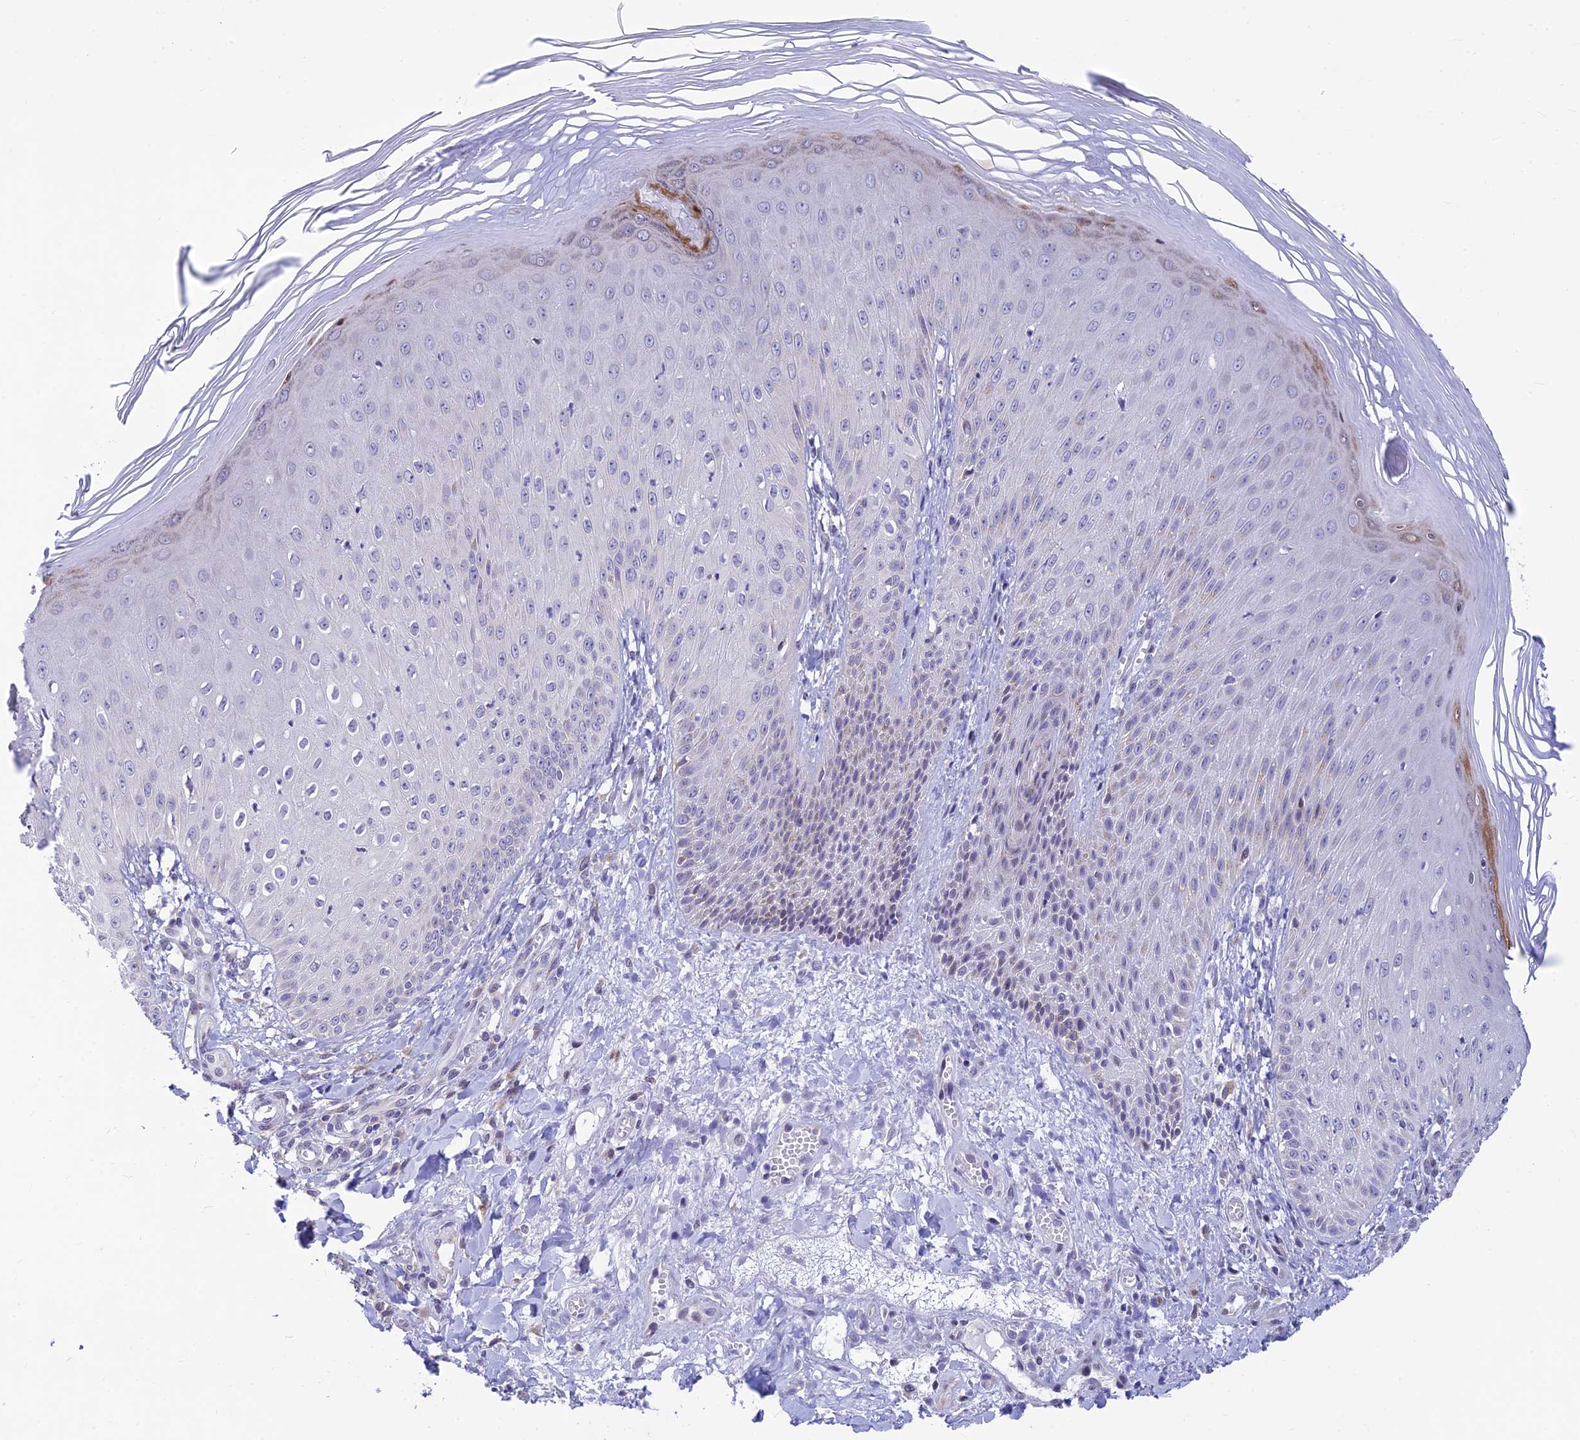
{"staining": {"intensity": "negative", "quantity": "none", "location": "none"}, "tissue": "skin", "cell_type": "Epidermal cells", "image_type": "normal", "snomed": [{"axis": "morphology", "description": "Normal tissue, NOS"}, {"axis": "morphology", "description": "Inflammation, NOS"}, {"axis": "topography", "description": "Soft tissue"}, {"axis": "topography", "description": "Anal"}], "caption": "The histopathology image reveals no significant positivity in epidermal cells of skin. (DAB immunohistochemistry visualized using brightfield microscopy, high magnification).", "gene": "INKA1", "patient": {"sex": "female", "age": 15}}